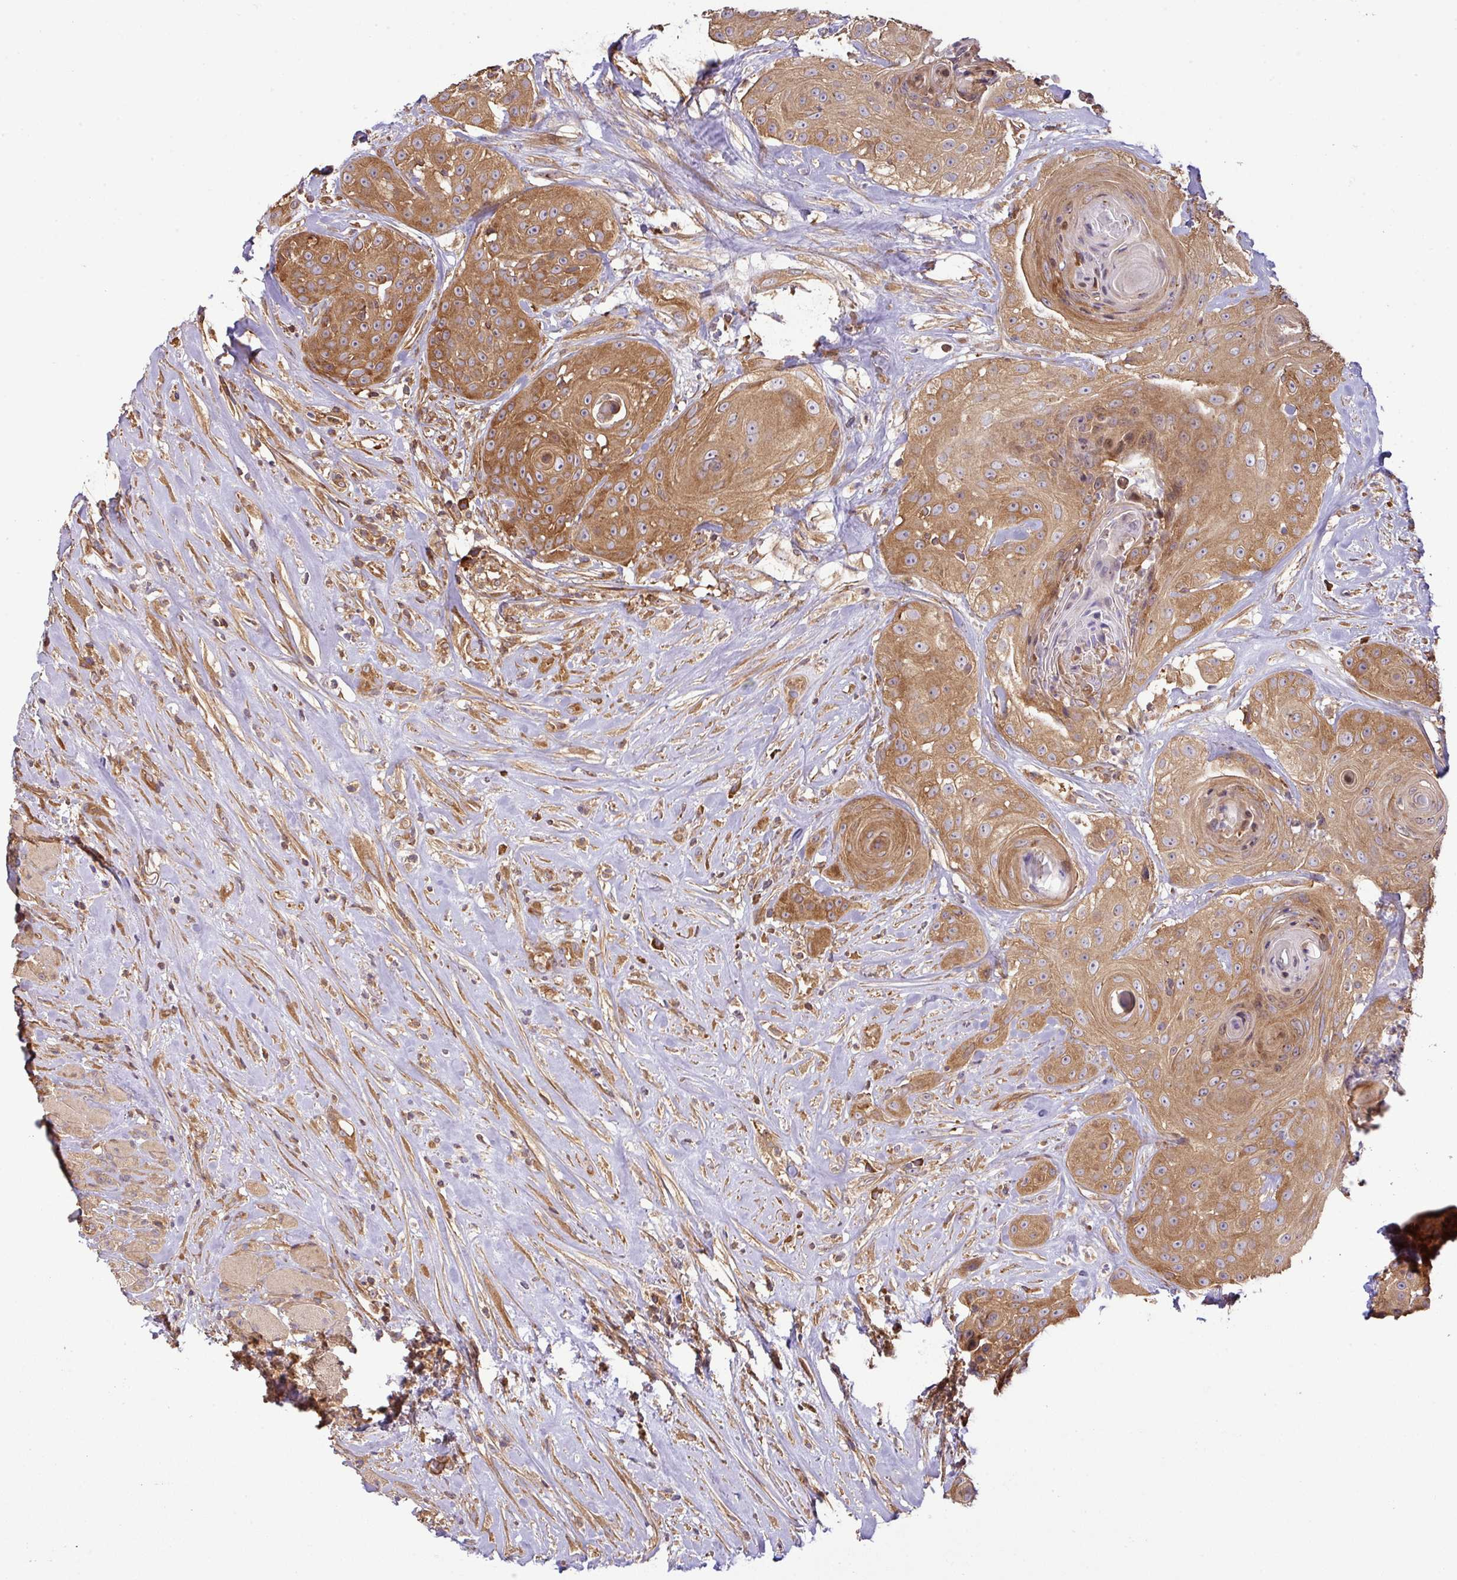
{"staining": {"intensity": "strong", "quantity": ">75%", "location": "cytoplasmic/membranous"}, "tissue": "head and neck cancer", "cell_type": "Tumor cells", "image_type": "cancer", "snomed": [{"axis": "morphology", "description": "Squamous cell carcinoma, NOS"}, {"axis": "topography", "description": "Head-Neck"}], "caption": "Brown immunohistochemical staining in human head and neck squamous cell carcinoma reveals strong cytoplasmic/membranous positivity in about >75% of tumor cells.", "gene": "GSPT1", "patient": {"sex": "male", "age": 83}}